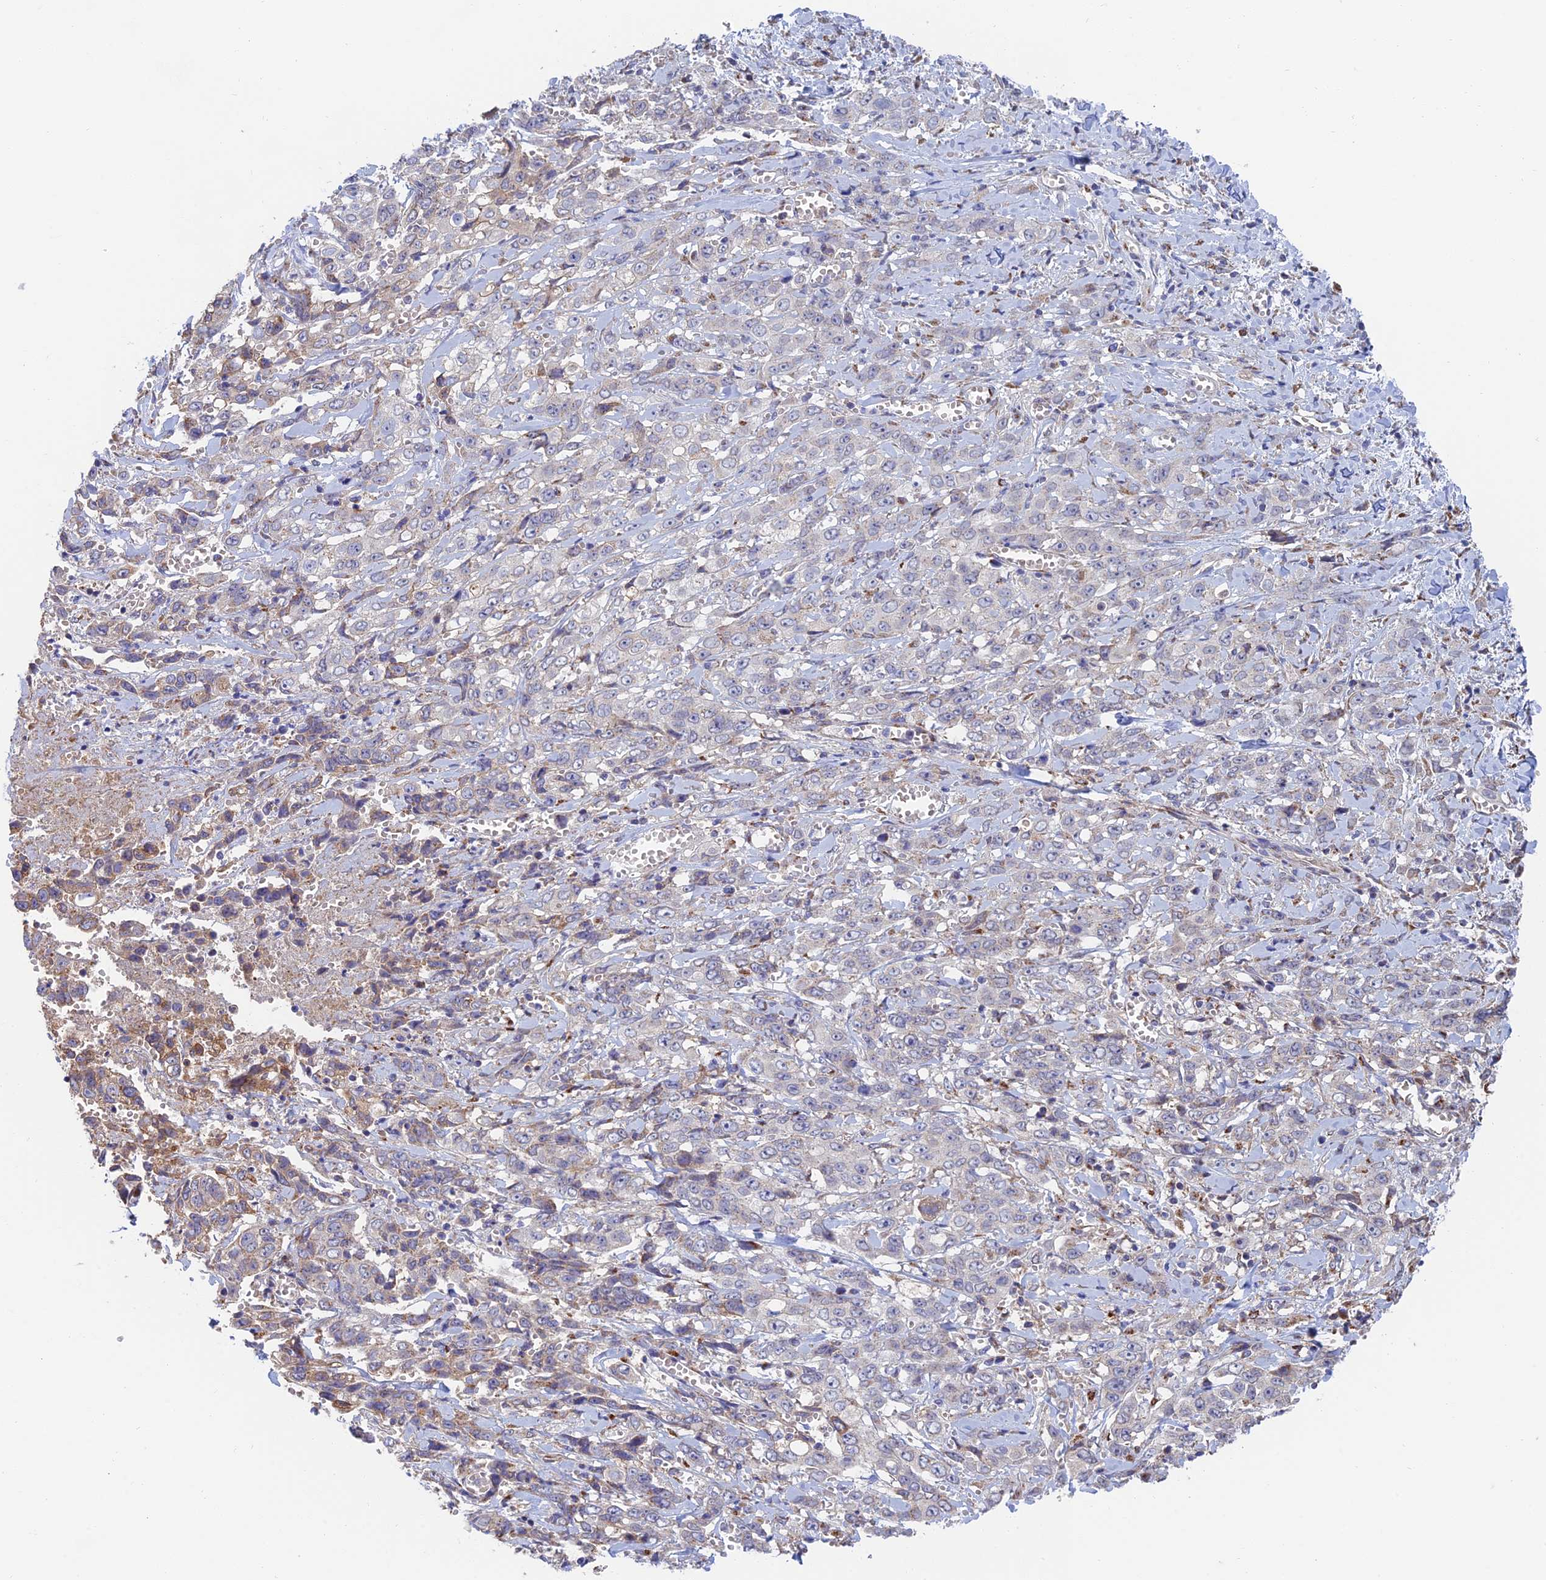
{"staining": {"intensity": "negative", "quantity": "none", "location": "none"}, "tissue": "stomach cancer", "cell_type": "Tumor cells", "image_type": "cancer", "snomed": [{"axis": "morphology", "description": "Adenocarcinoma, NOS"}, {"axis": "topography", "description": "Stomach, upper"}], "caption": "Stomach adenocarcinoma was stained to show a protein in brown. There is no significant expression in tumor cells.", "gene": "HS2ST1", "patient": {"sex": "male", "age": 62}}